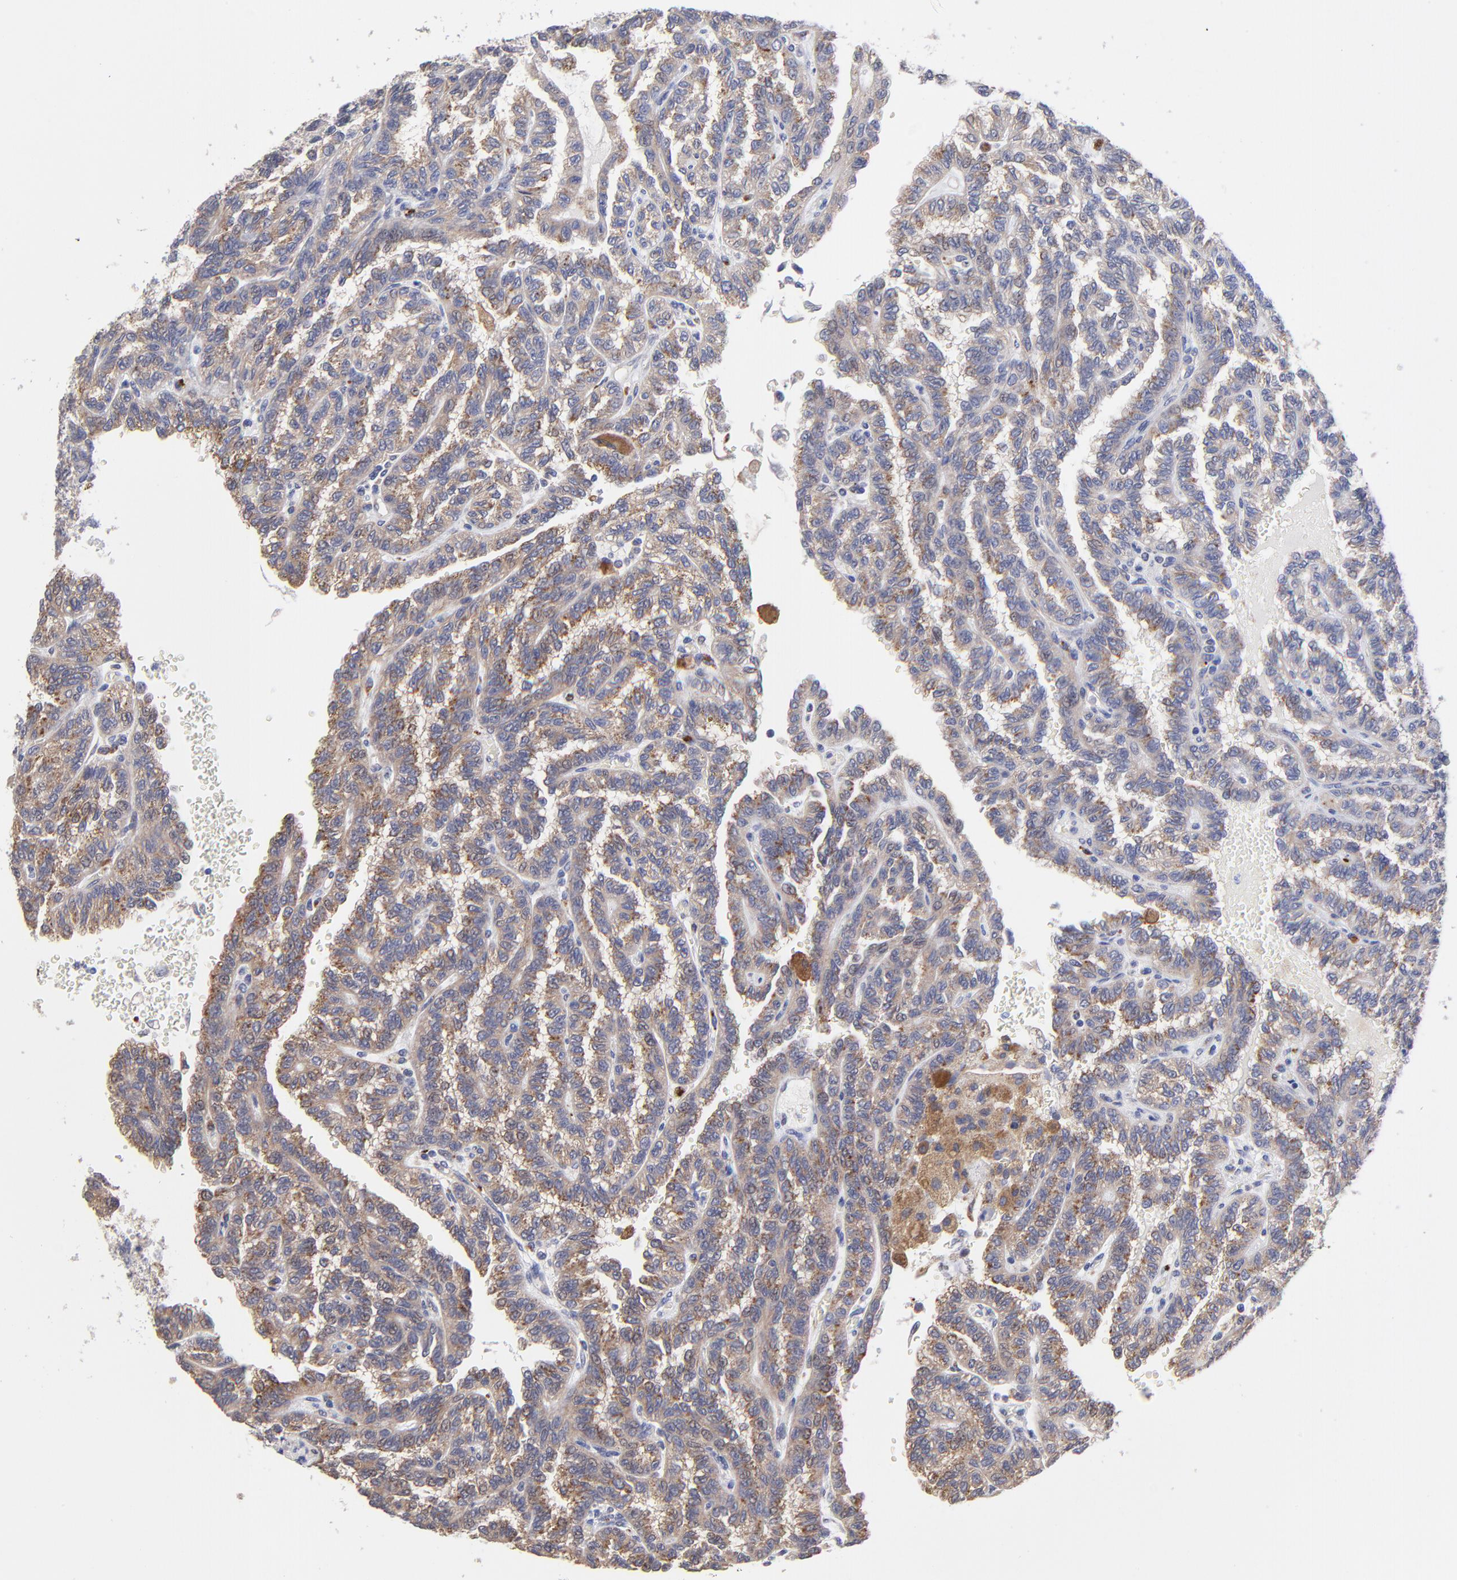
{"staining": {"intensity": "moderate", "quantity": "25%-75%", "location": "cytoplasmic/membranous"}, "tissue": "renal cancer", "cell_type": "Tumor cells", "image_type": "cancer", "snomed": [{"axis": "morphology", "description": "Inflammation, NOS"}, {"axis": "morphology", "description": "Adenocarcinoma, NOS"}, {"axis": "topography", "description": "Kidney"}], "caption": "IHC (DAB (3,3'-diaminobenzidine)) staining of human renal cancer displays moderate cytoplasmic/membranous protein staining in about 25%-75% of tumor cells. (DAB = brown stain, brightfield microscopy at high magnification).", "gene": "PDE4B", "patient": {"sex": "male", "age": 68}}